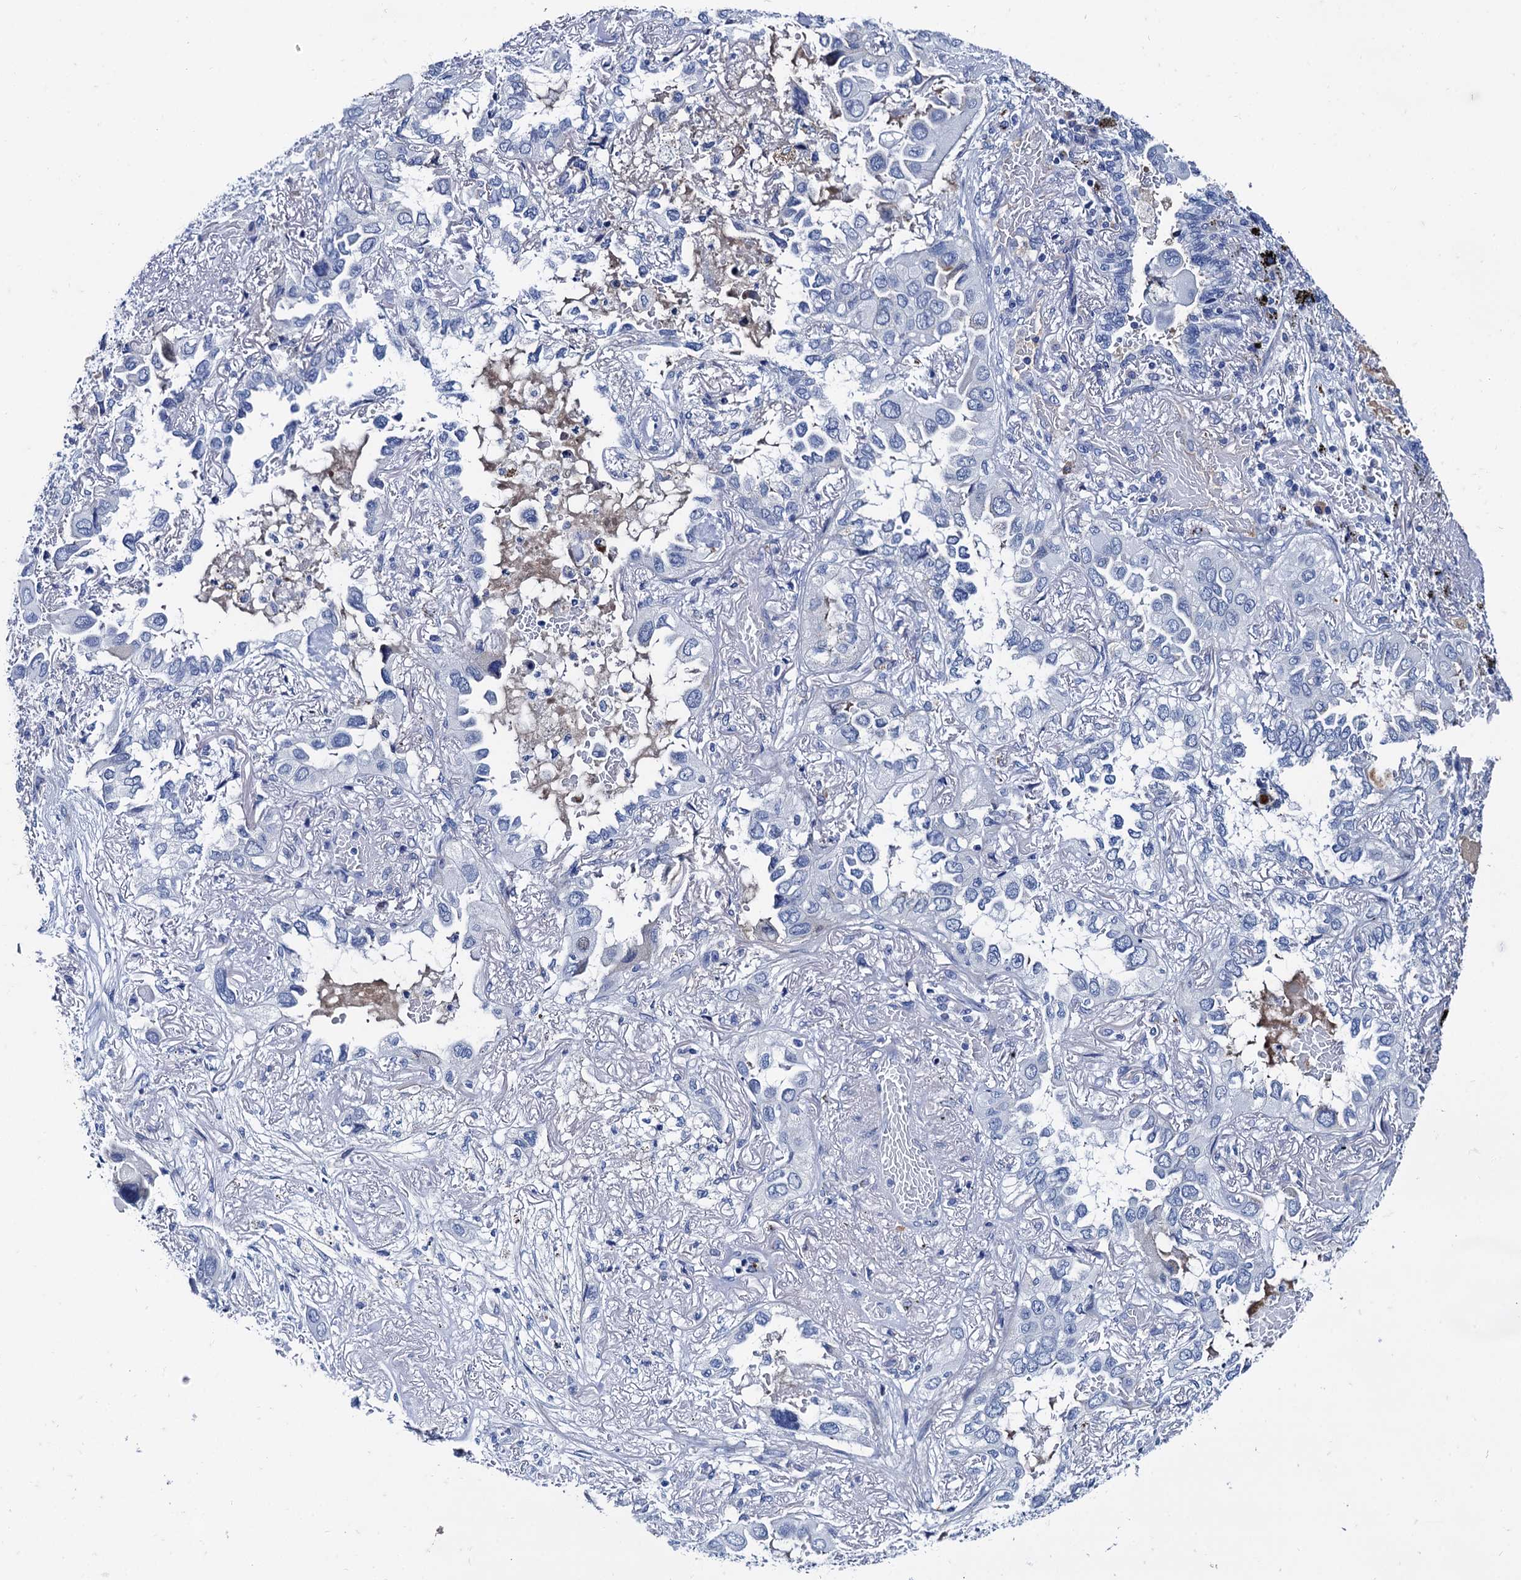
{"staining": {"intensity": "negative", "quantity": "none", "location": "none"}, "tissue": "lung cancer", "cell_type": "Tumor cells", "image_type": "cancer", "snomed": [{"axis": "morphology", "description": "Adenocarcinoma, NOS"}, {"axis": "topography", "description": "Lung"}], "caption": "Tumor cells show no significant staining in lung adenocarcinoma.", "gene": "TMEM72", "patient": {"sex": "female", "age": 76}}